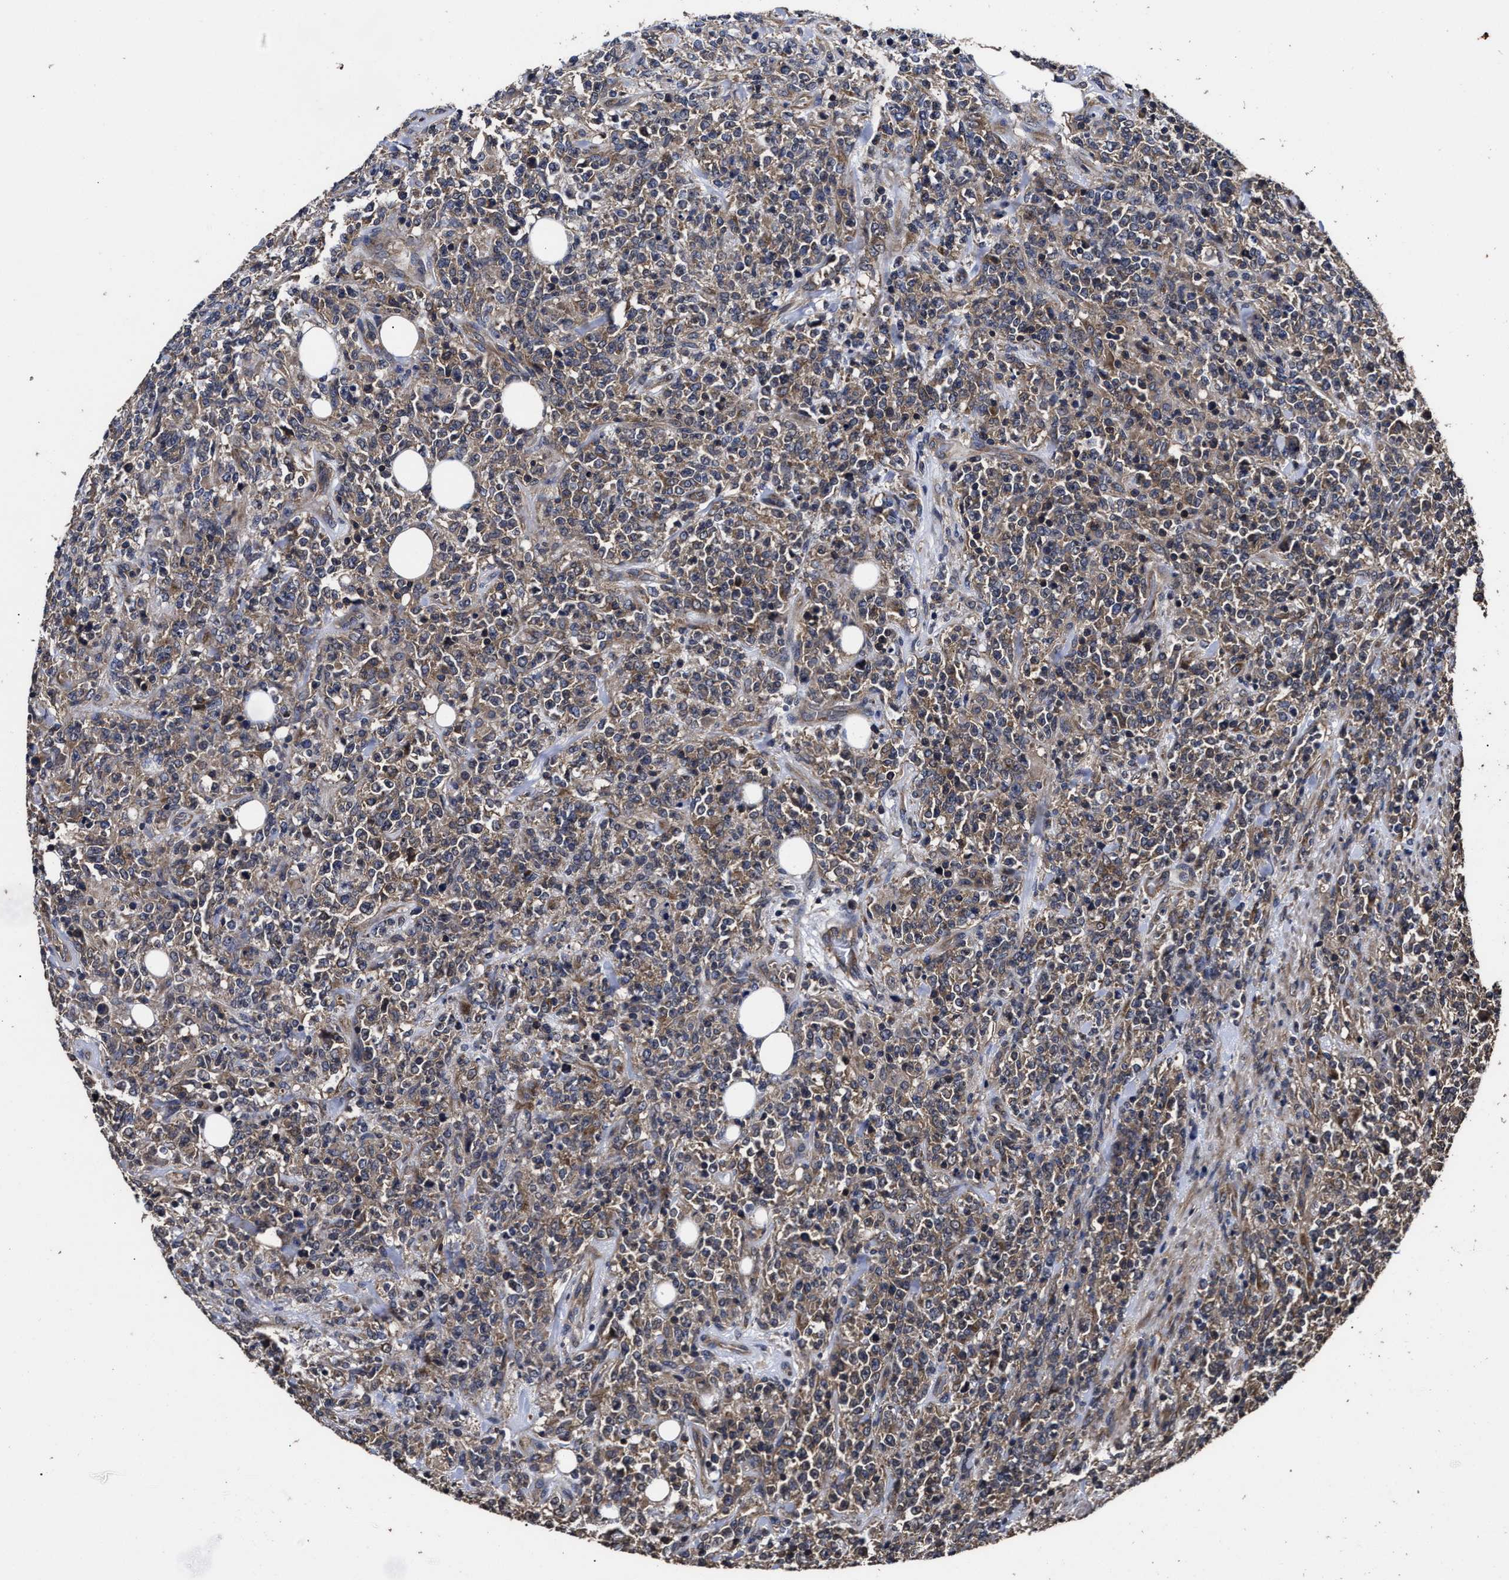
{"staining": {"intensity": "weak", "quantity": ">75%", "location": "cytoplasmic/membranous"}, "tissue": "lymphoma", "cell_type": "Tumor cells", "image_type": "cancer", "snomed": [{"axis": "morphology", "description": "Malignant lymphoma, non-Hodgkin's type, High grade"}, {"axis": "topography", "description": "Soft tissue"}], "caption": "IHC image of malignant lymphoma, non-Hodgkin's type (high-grade) stained for a protein (brown), which reveals low levels of weak cytoplasmic/membranous positivity in approximately >75% of tumor cells.", "gene": "AVEN", "patient": {"sex": "male", "age": 18}}